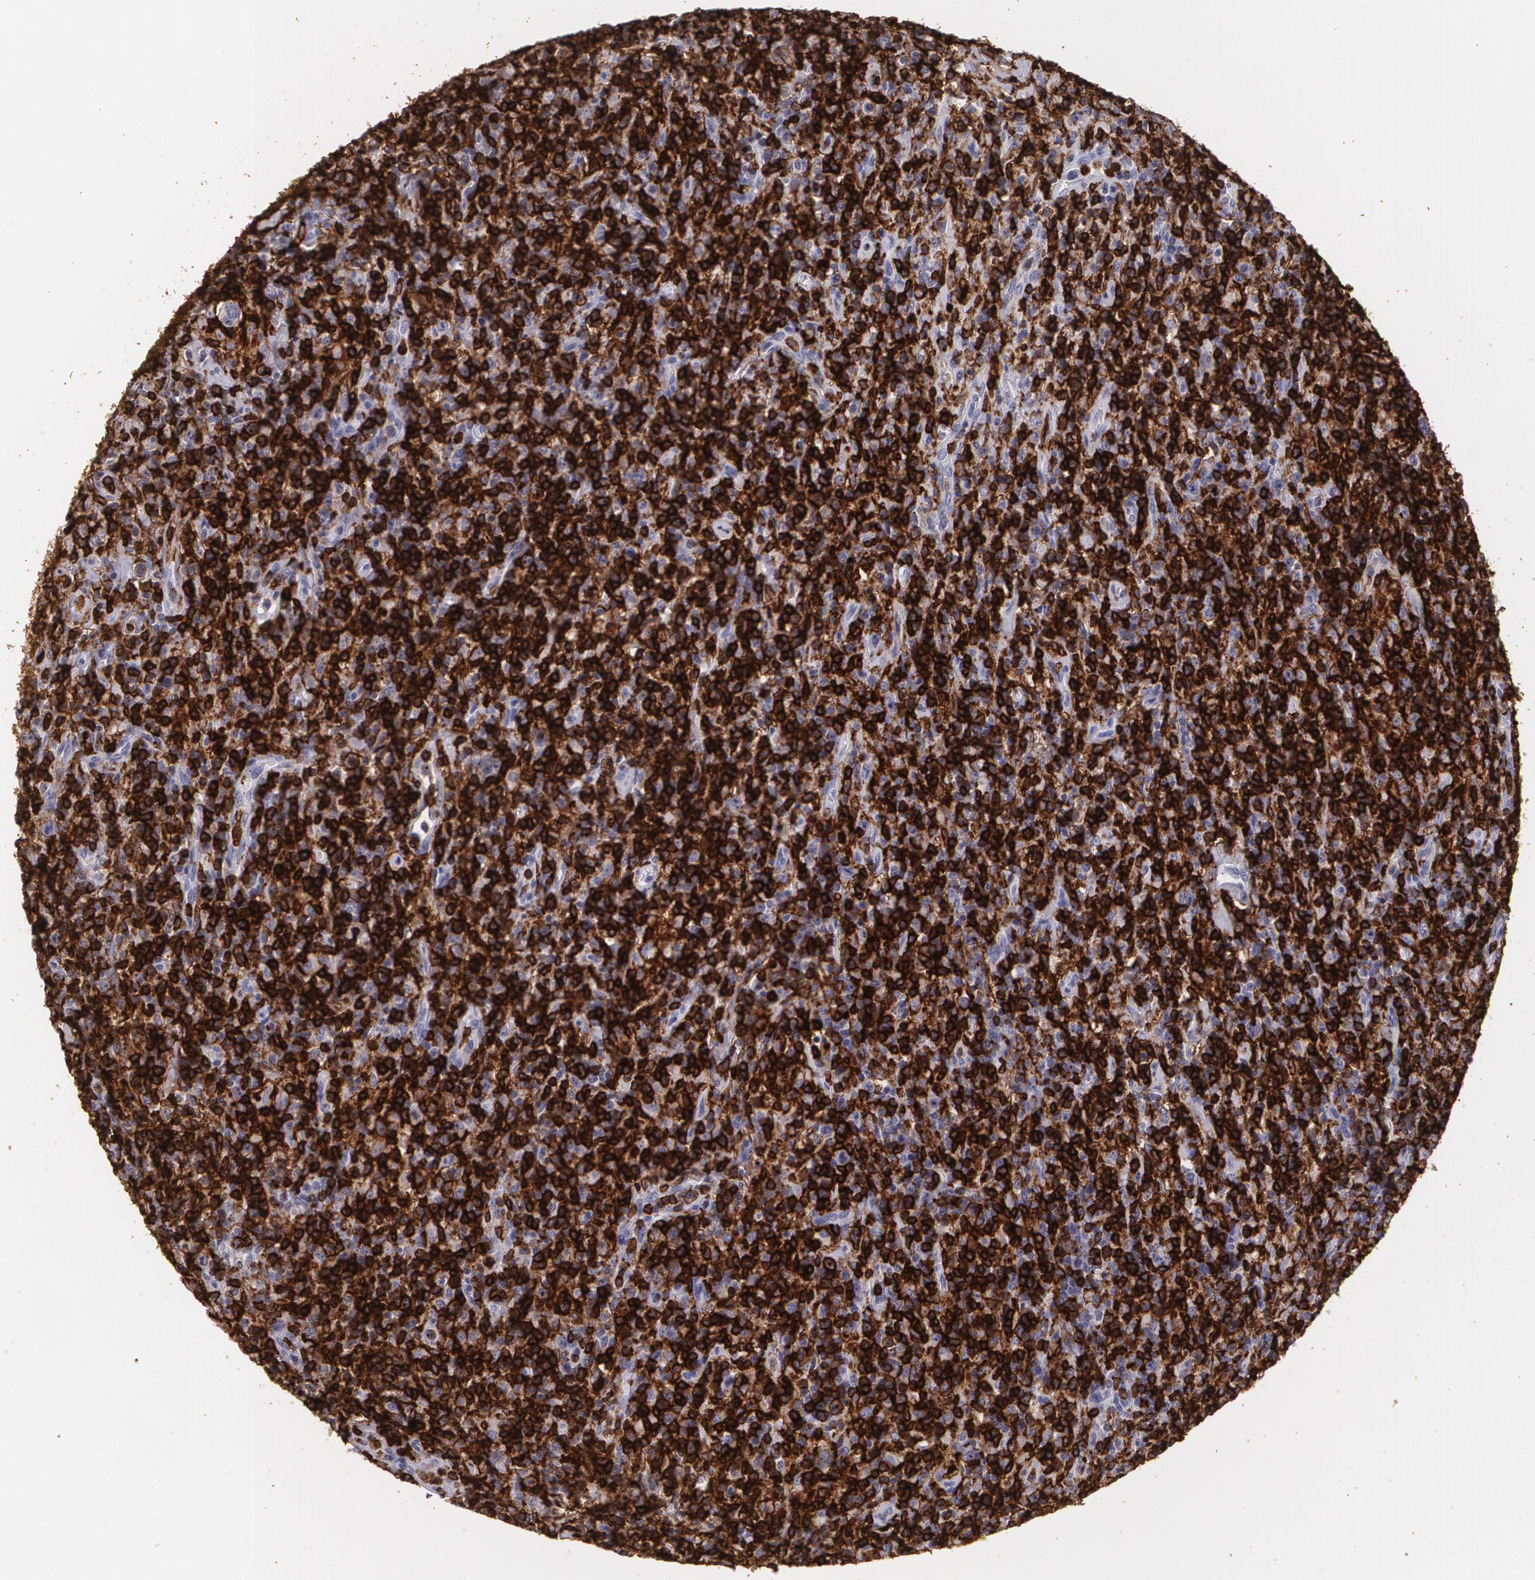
{"staining": {"intensity": "negative", "quantity": "none", "location": "none"}, "tissue": "lymphoma", "cell_type": "Tumor cells", "image_type": "cancer", "snomed": [{"axis": "morphology", "description": "Hodgkin's disease, NOS"}, {"axis": "topography", "description": "Lymph node"}], "caption": "An immunohistochemistry micrograph of Hodgkin's disease is shown. There is no staining in tumor cells of Hodgkin's disease. (Brightfield microscopy of DAB (3,3'-diaminobenzidine) immunohistochemistry at high magnification).", "gene": "PTPRC", "patient": {"sex": "male", "age": 65}}